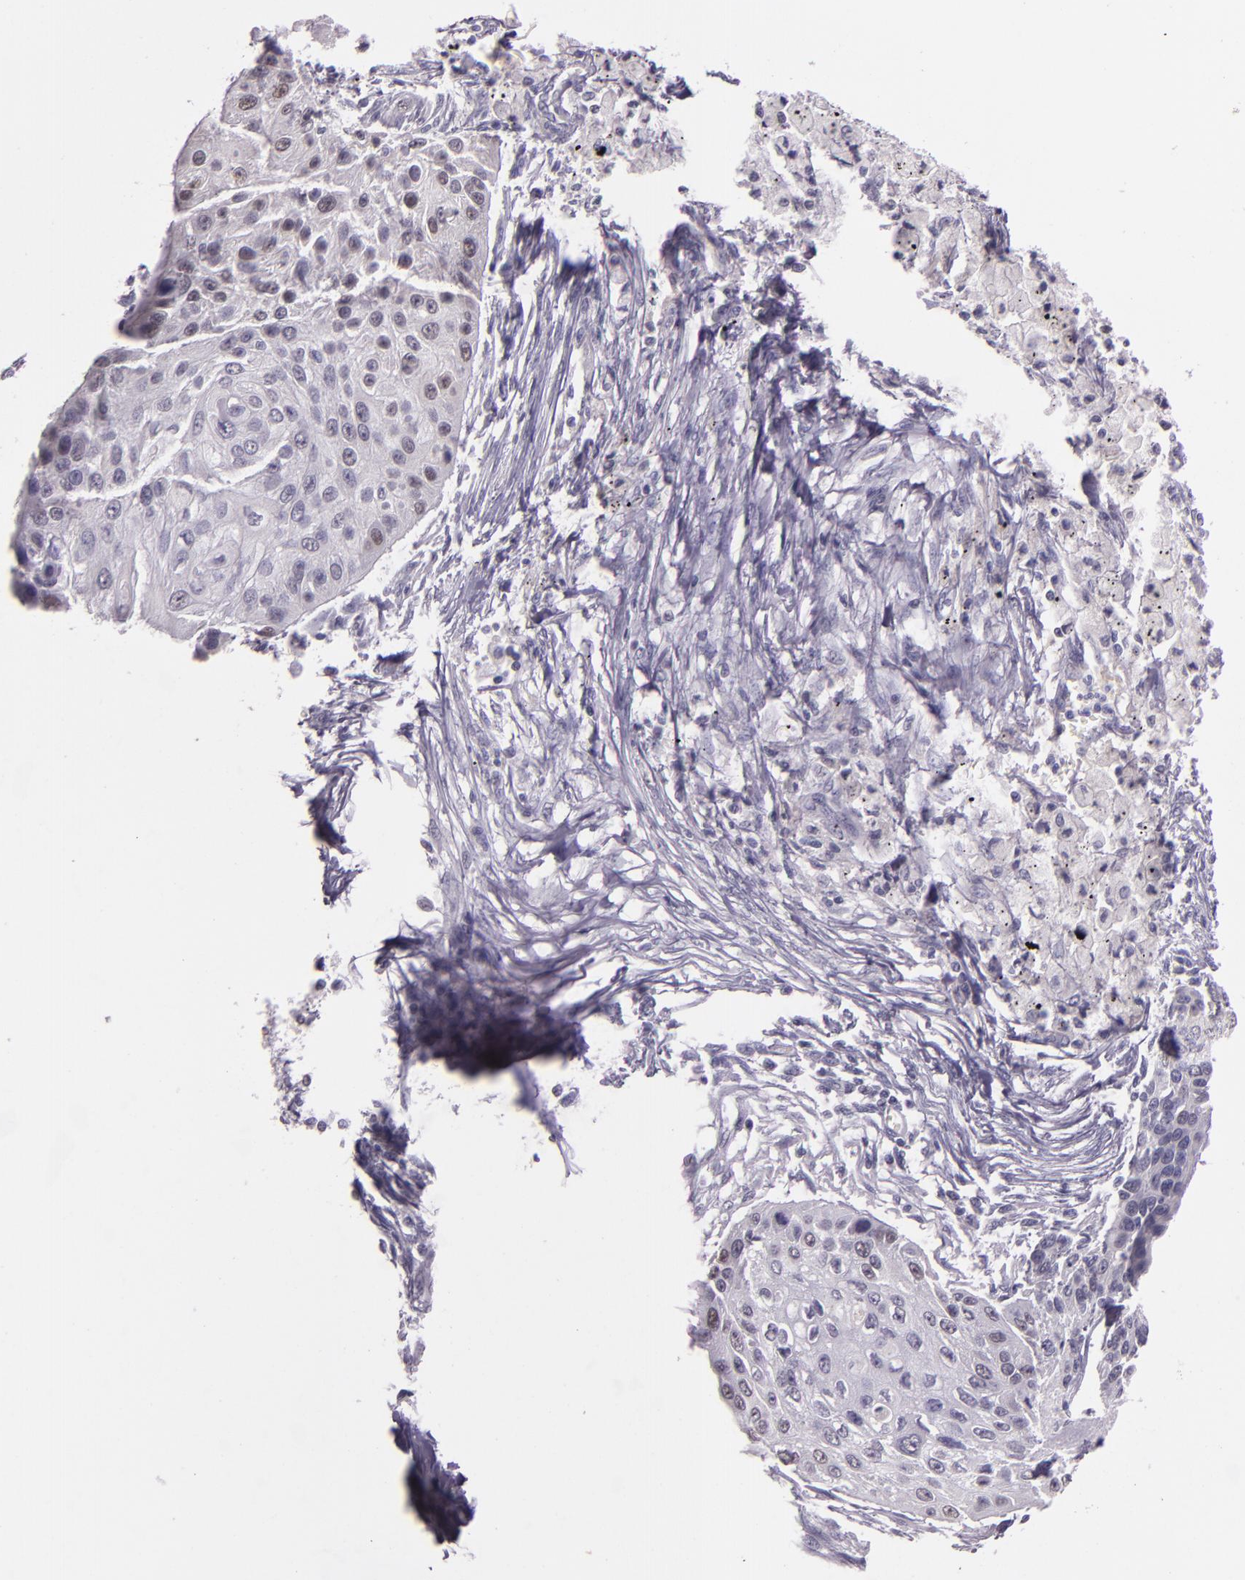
{"staining": {"intensity": "negative", "quantity": "none", "location": "none"}, "tissue": "lung cancer", "cell_type": "Tumor cells", "image_type": "cancer", "snomed": [{"axis": "morphology", "description": "Squamous cell carcinoma, NOS"}, {"axis": "topography", "description": "Lung"}], "caption": "Tumor cells are negative for protein expression in human lung cancer. (Brightfield microscopy of DAB IHC at high magnification).", "gene": "HSPA8", "patient": {"sex": "male", "age": 71}}